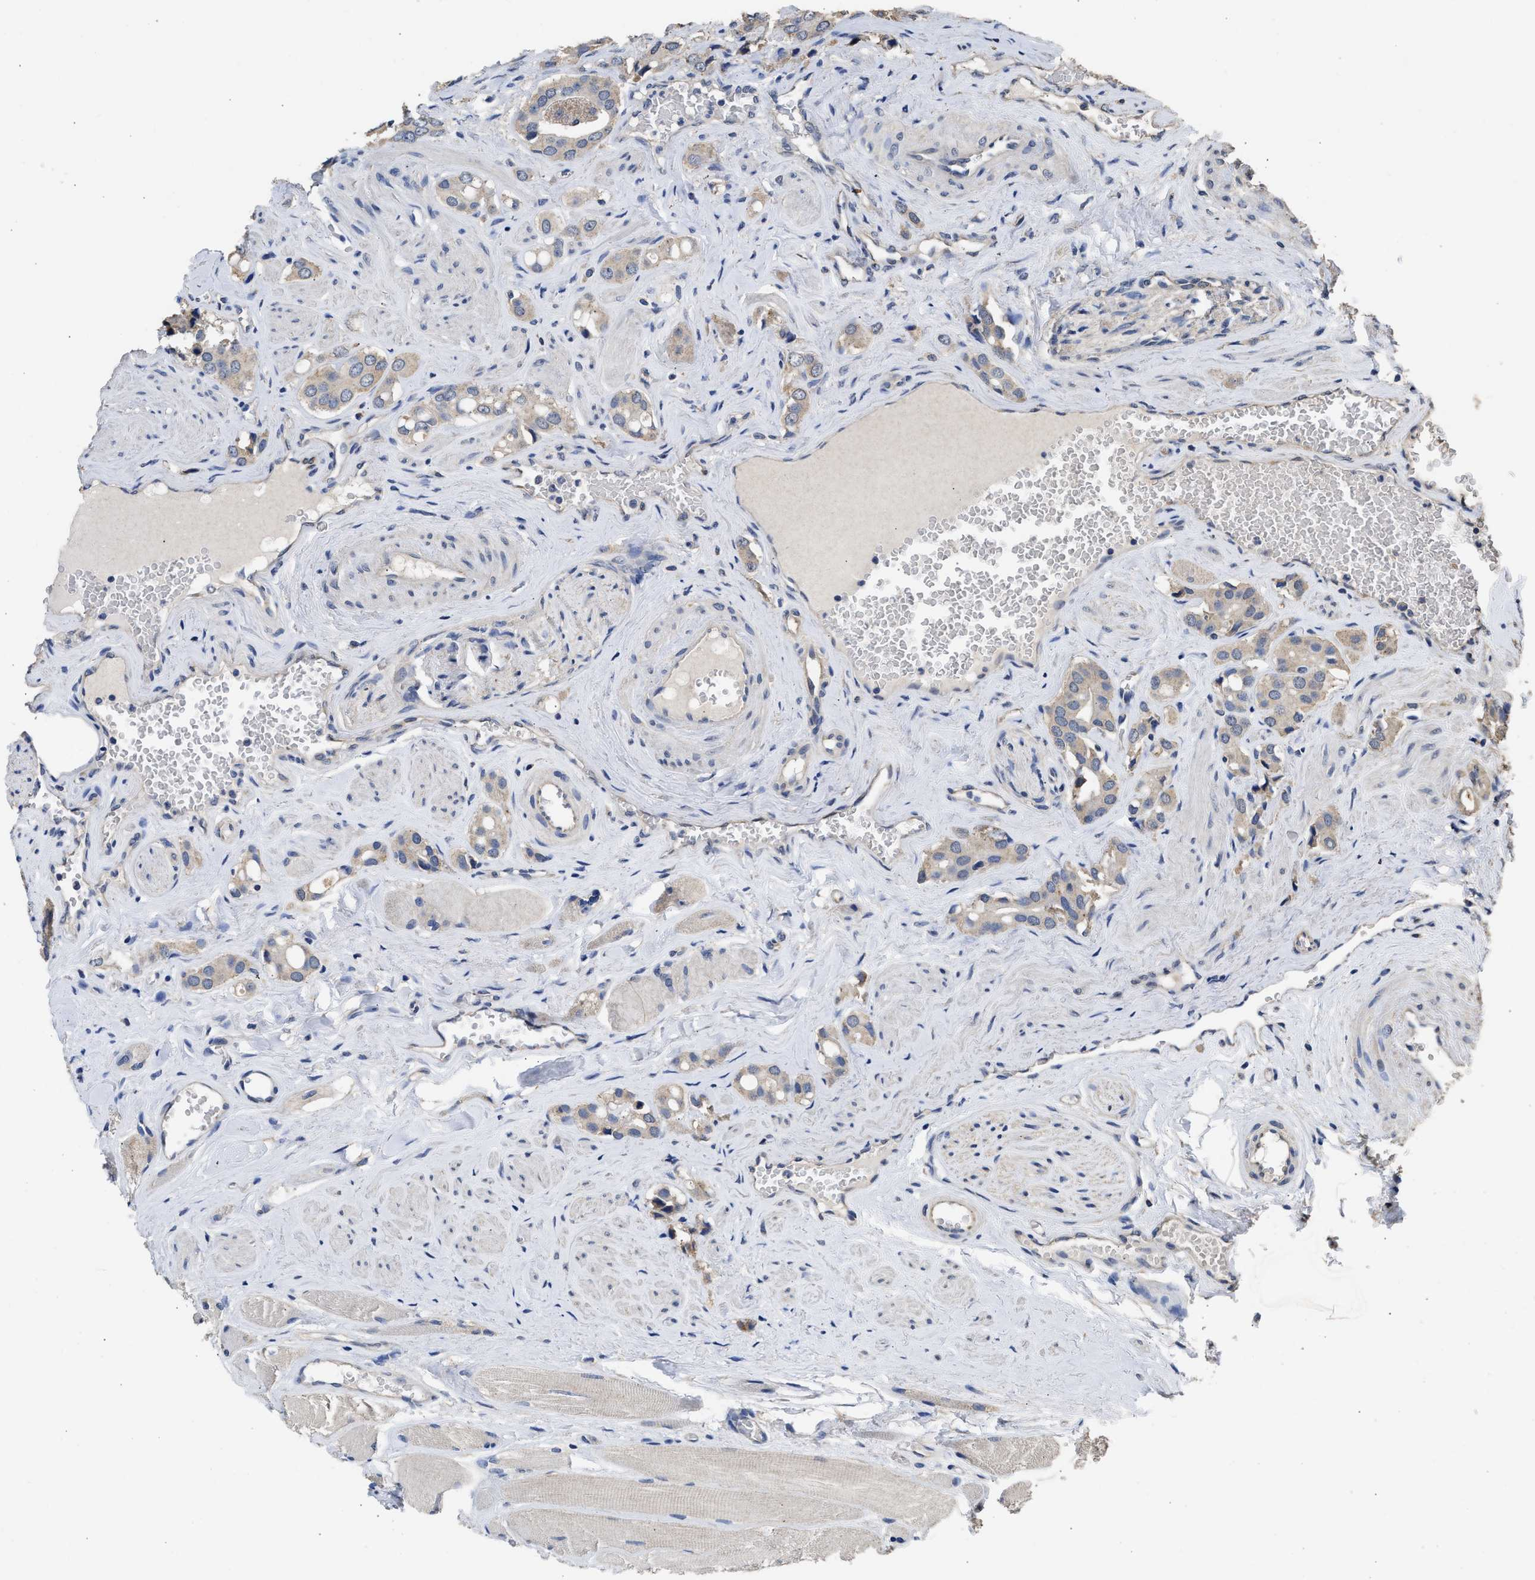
{"staining": {"intensity": "weak", "quantity": "25%-75%", "location": "cytoplasmic/membranous"}, "tissue": "prostate cancer", "cell_type": "Tumor cells", "image_type": "cancer", "snomed": [{"axis": "morphology", "description": "Adenocarcinoma, High grade"}, {"axis": "topography", "description": "Prostate"}], "caption": "Human adenocarcinoma (high-grade) (prostate) stained with a protein marker displays weak staining in tumor cells.", "gene": "SPINT2", "patient": {"sex": "male", "age": 52}}